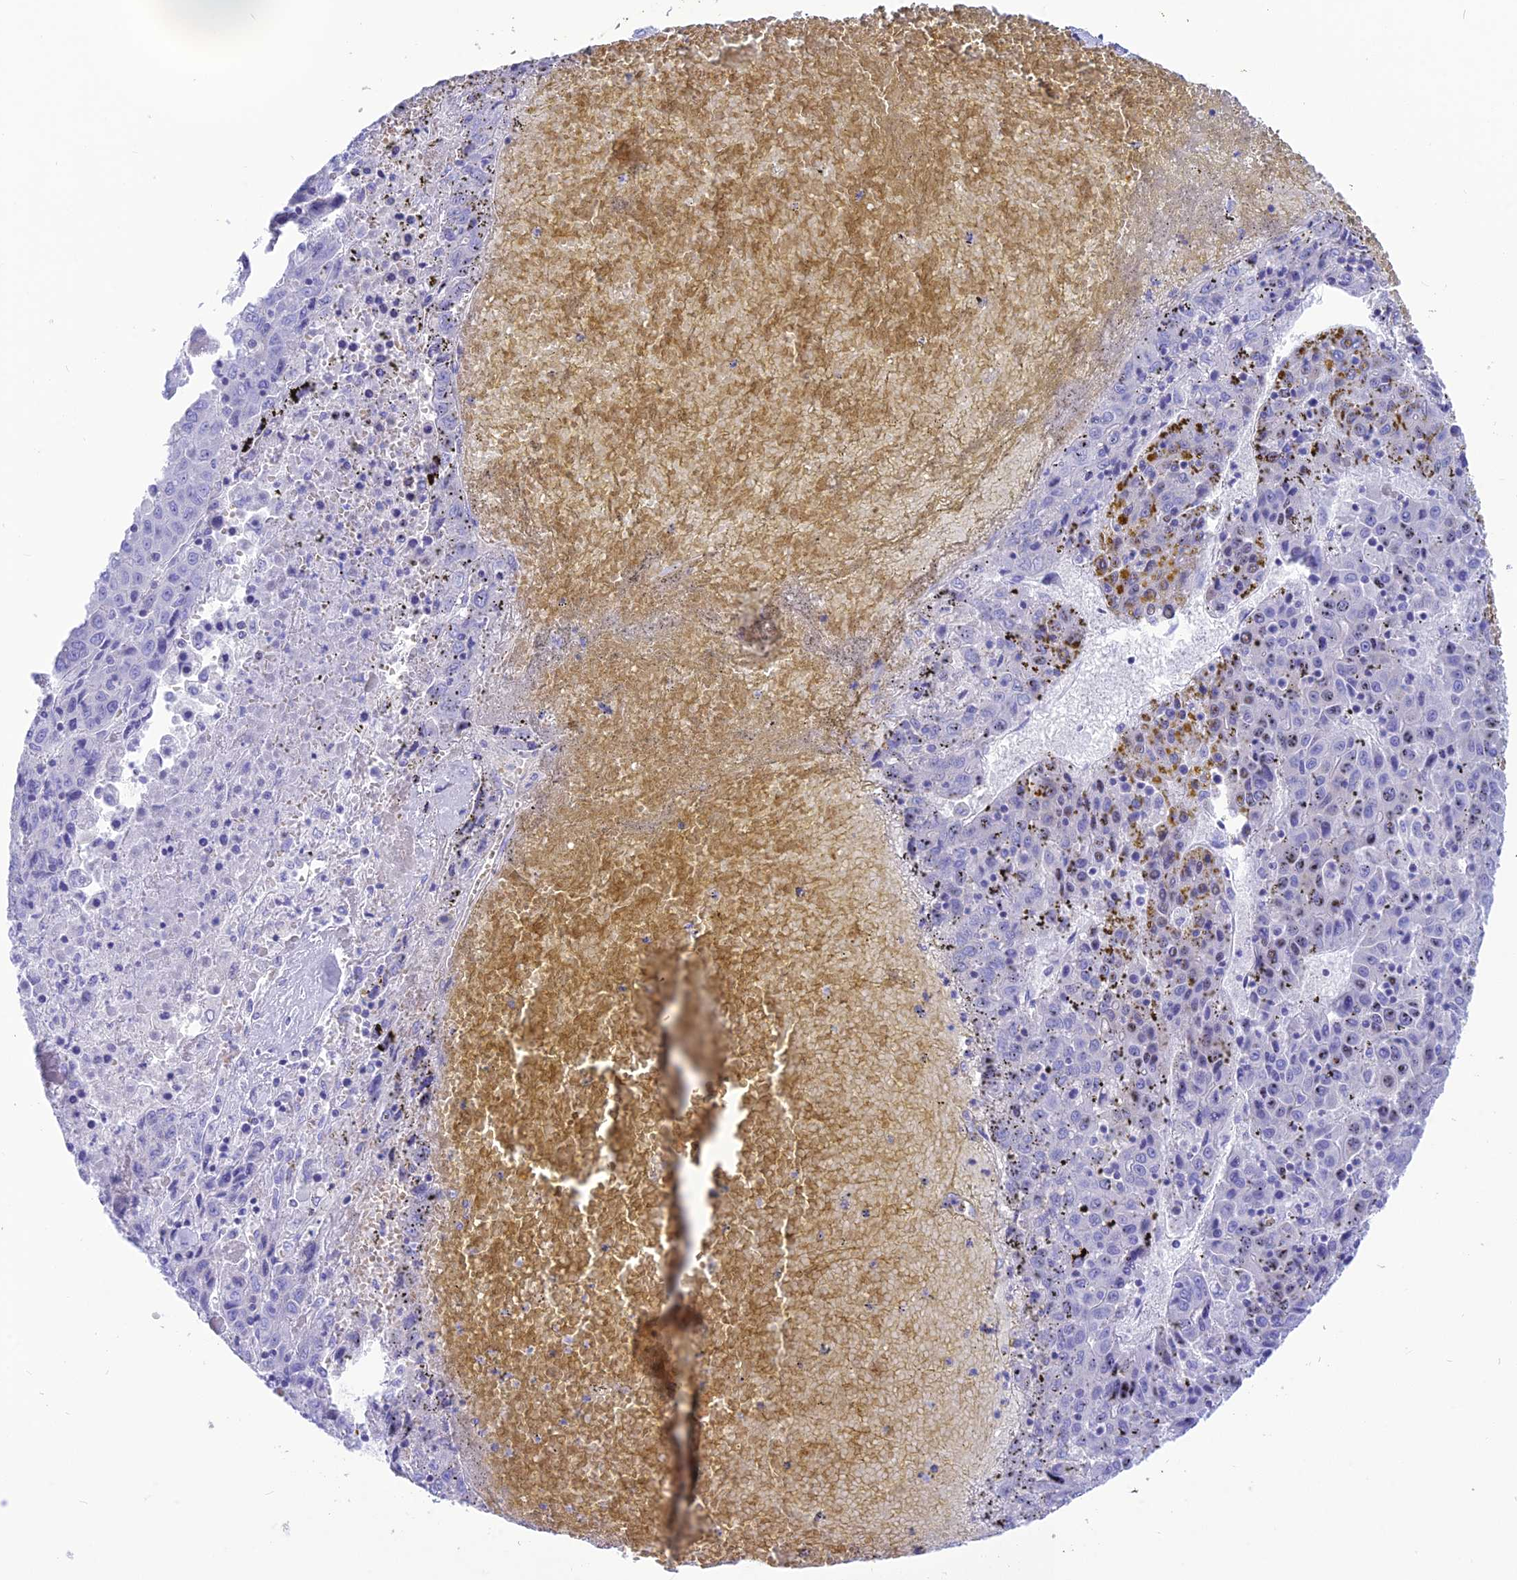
{"staining": {"intensity": "moderate", "quantity": "<25%", "location": "cytoplasmic/membranous"}, "tissue": "liver cancer", "cell_type": "Tumor cells", "image_type": "cancer", "snomed": [{"axis": "morphology", "description": "Carcinoma, Hepatocellular, NOS"}, {"axis": "topography", "description": "Liver"}], "caption": "Tumor cells exhibit low levels of moderate cytoplasmic/membranous staining in about <25% of cells in human liver hepatocellular carcinoma.", "gene": "GLYATL1", "patient": {"sex": "female", "age": 53}}